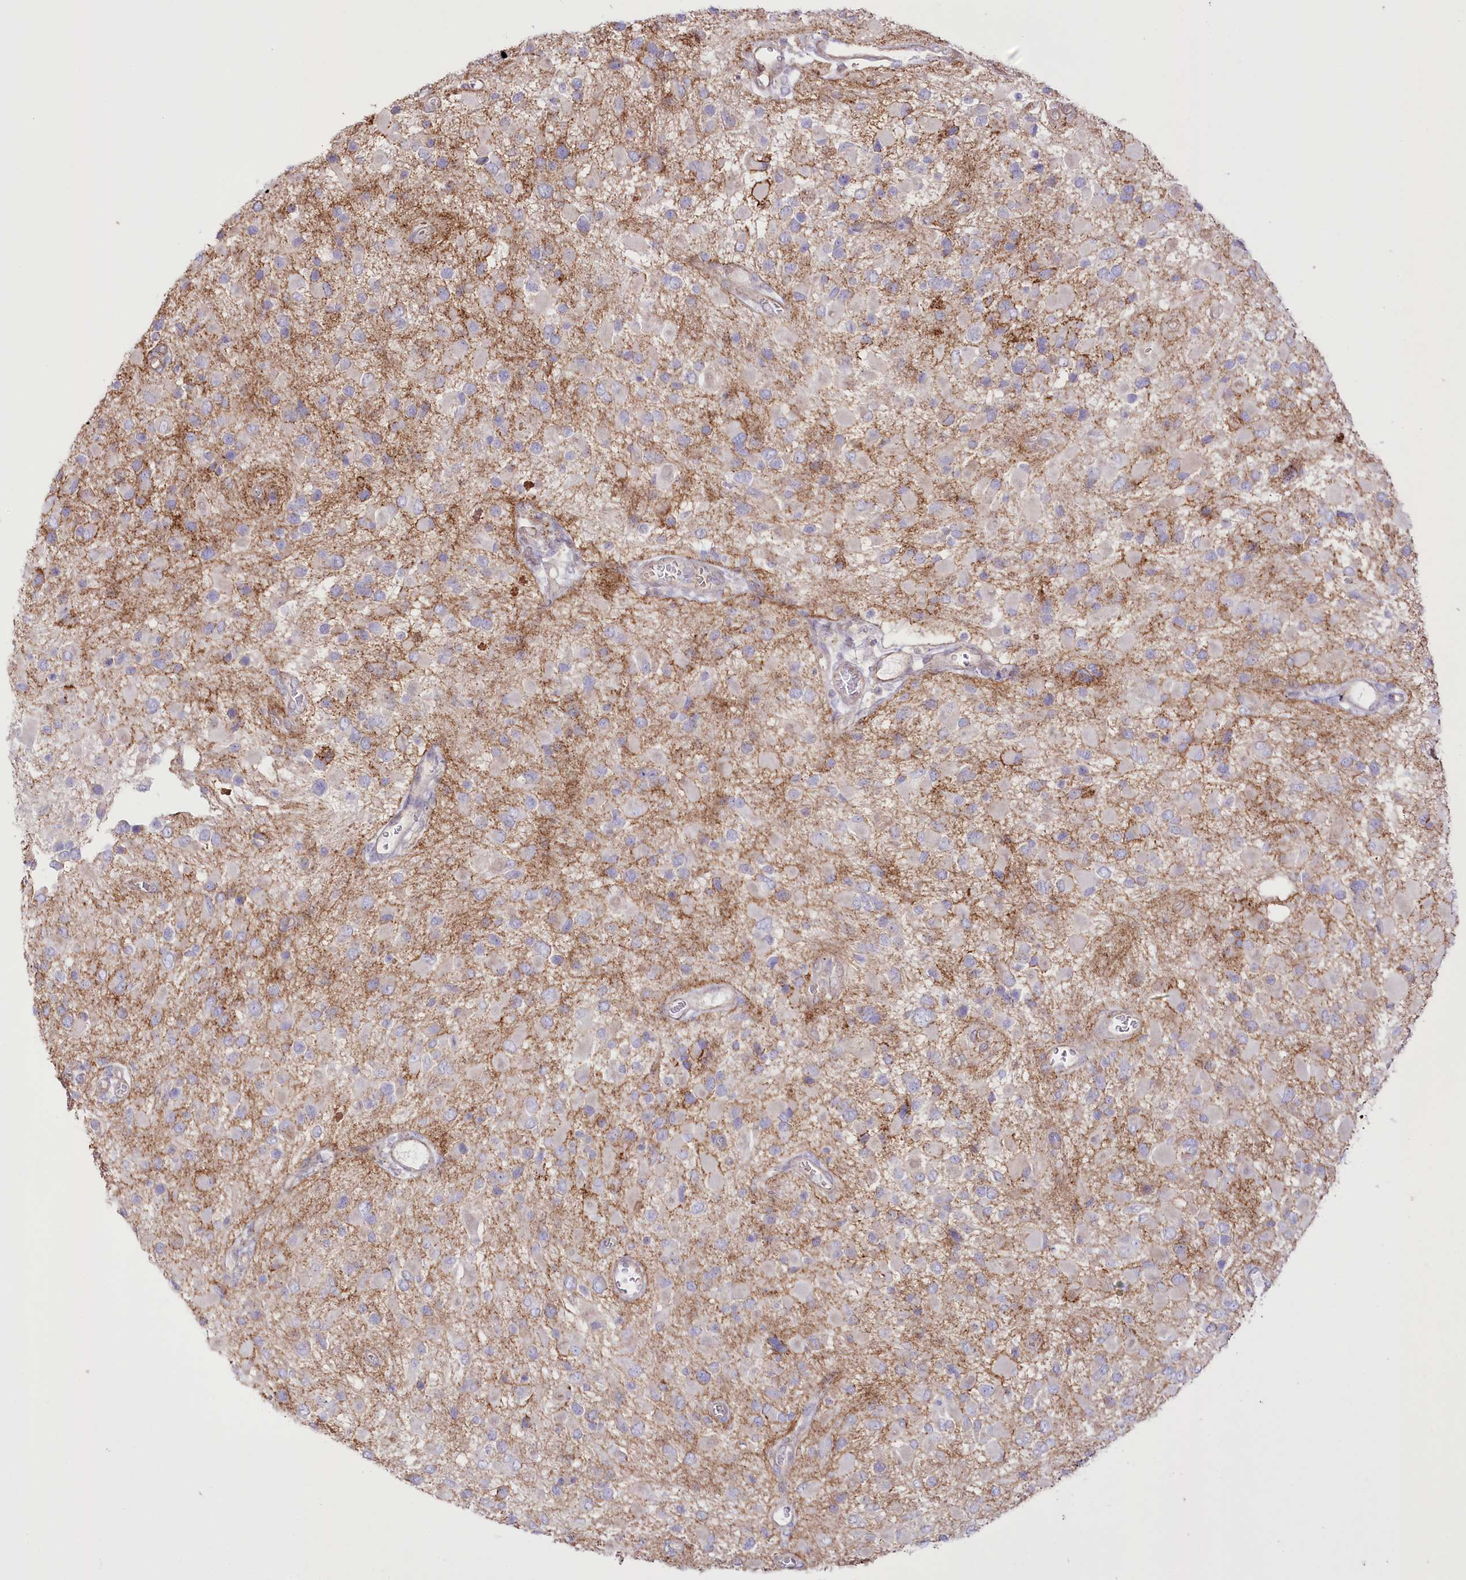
{"staining": {"intensity": "moderate", "quantity": "<25%", "location": "cytoplasmic/membranous"}, "tissue": "glioma", "cell_type": "Tumor cells", "image_type": "cancer", "snomed": [{"axis": "morphology", "description": "Glioma, malignant, High grade"}, {"axis": "topography", "description": "Brain"}], "caption": "Immunohistochemistry (DAB) staining of human malignant glioma (high-grade) displays moderate cytoplasmic/membranous protein expression in about <25% of tumor cells.", "gene": "FAM216A", "patient": {"sex": "male", "age": 53}}